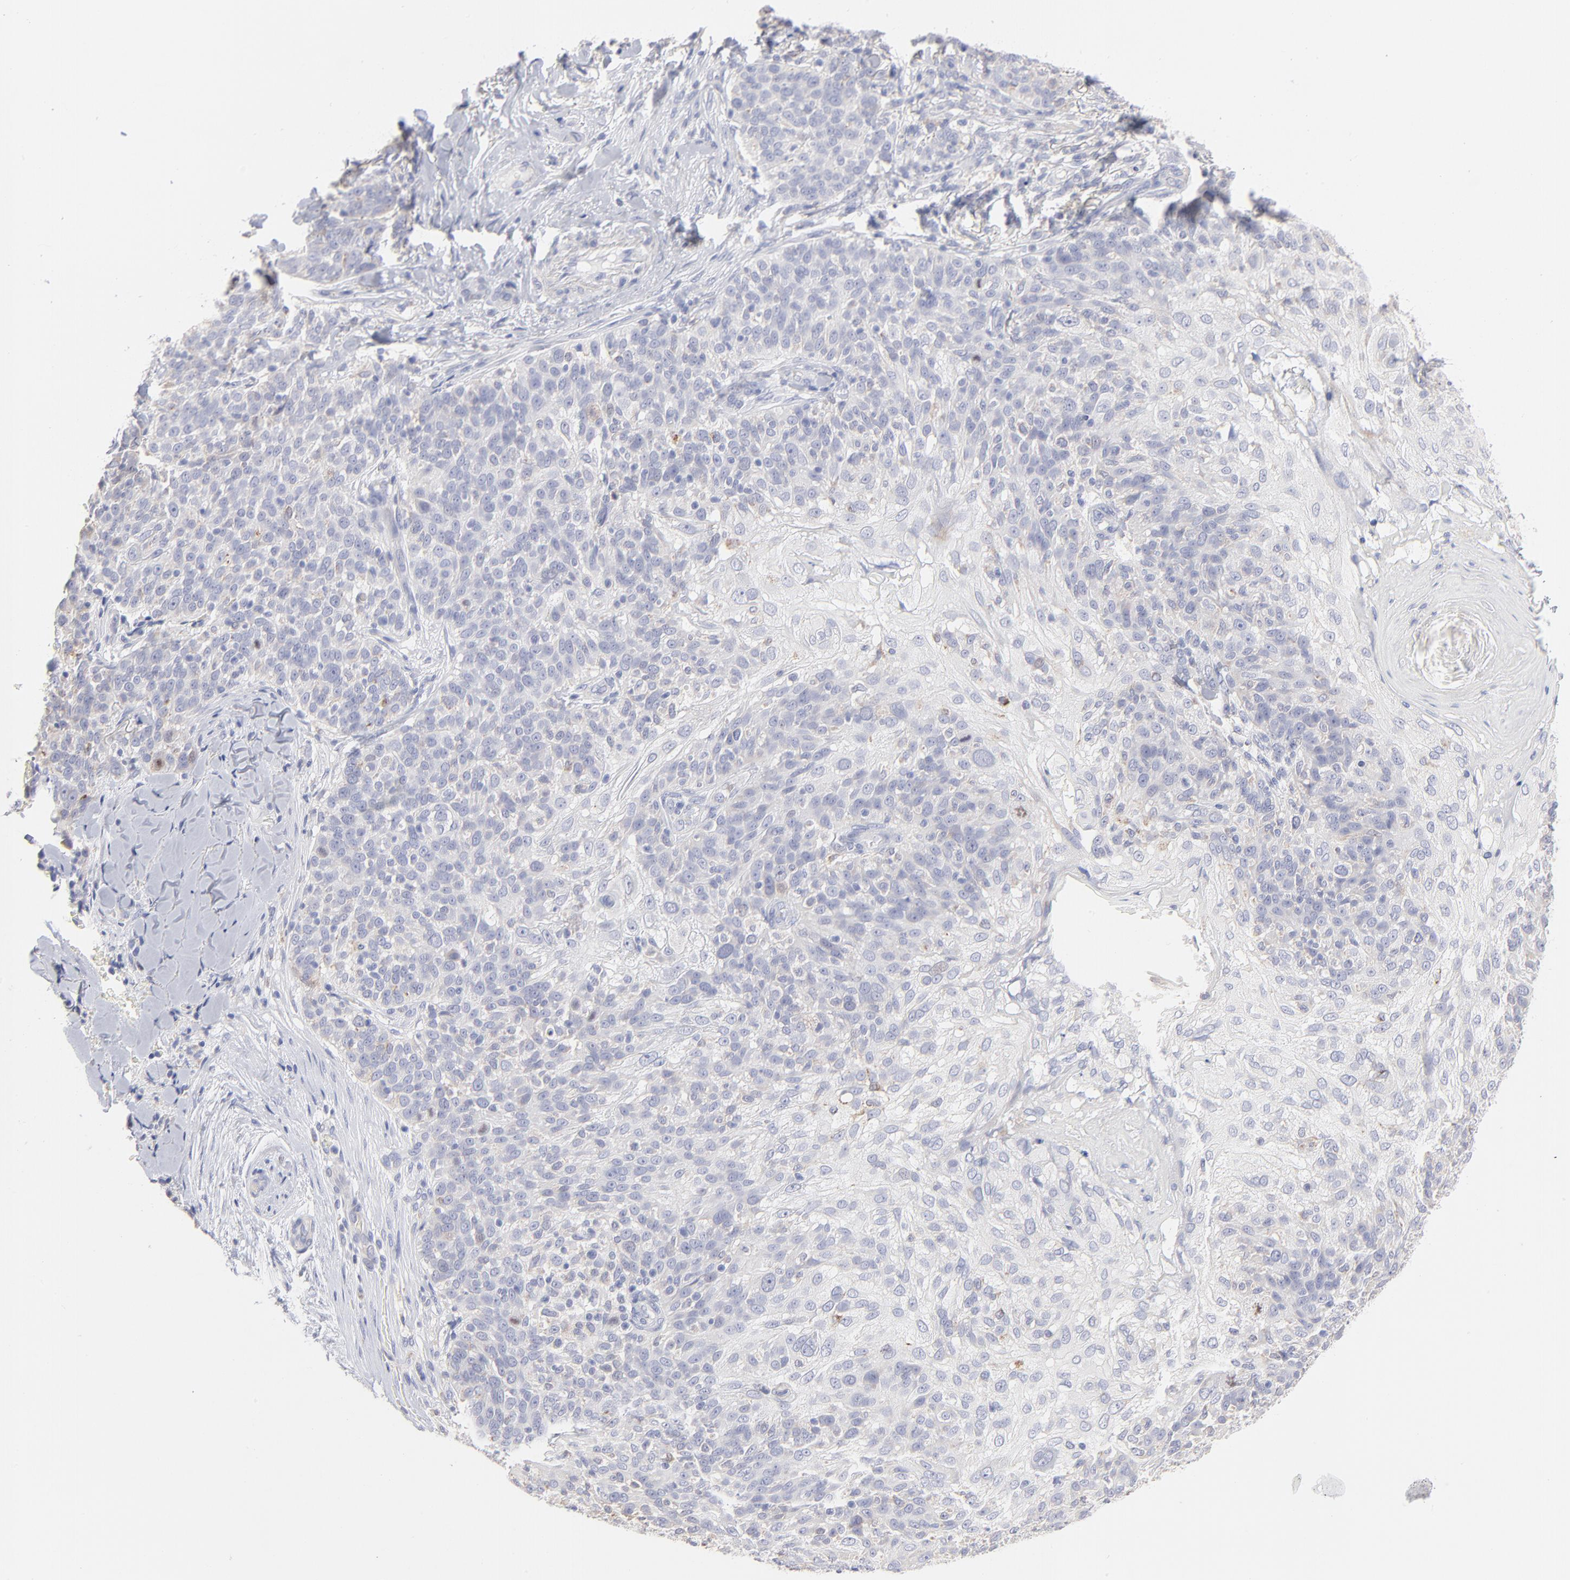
{"staining": {"intensity": "weak", "quantity": "25%-75%", "location": "cytoplasmic/membranous"}, "tissue": "skin cancer", "cell_type": "Tumor cells", "image_type": "cancer", "snomed": [{"axis": "morphology", "description": "Normal tissue, NOS"}, {"axis": "morphology", "description": "Squamous cell carcinoma, NOS"}, {"axis": "topography", "description": "Skin"}], "caption": "Weak cytoplasmic/membranous staining is seen in approximately 25%-75% of tumor cells in squamous cell carcinoma (skin).", "gene": "TST", "patient": {"sex": "female", "age": 83}}